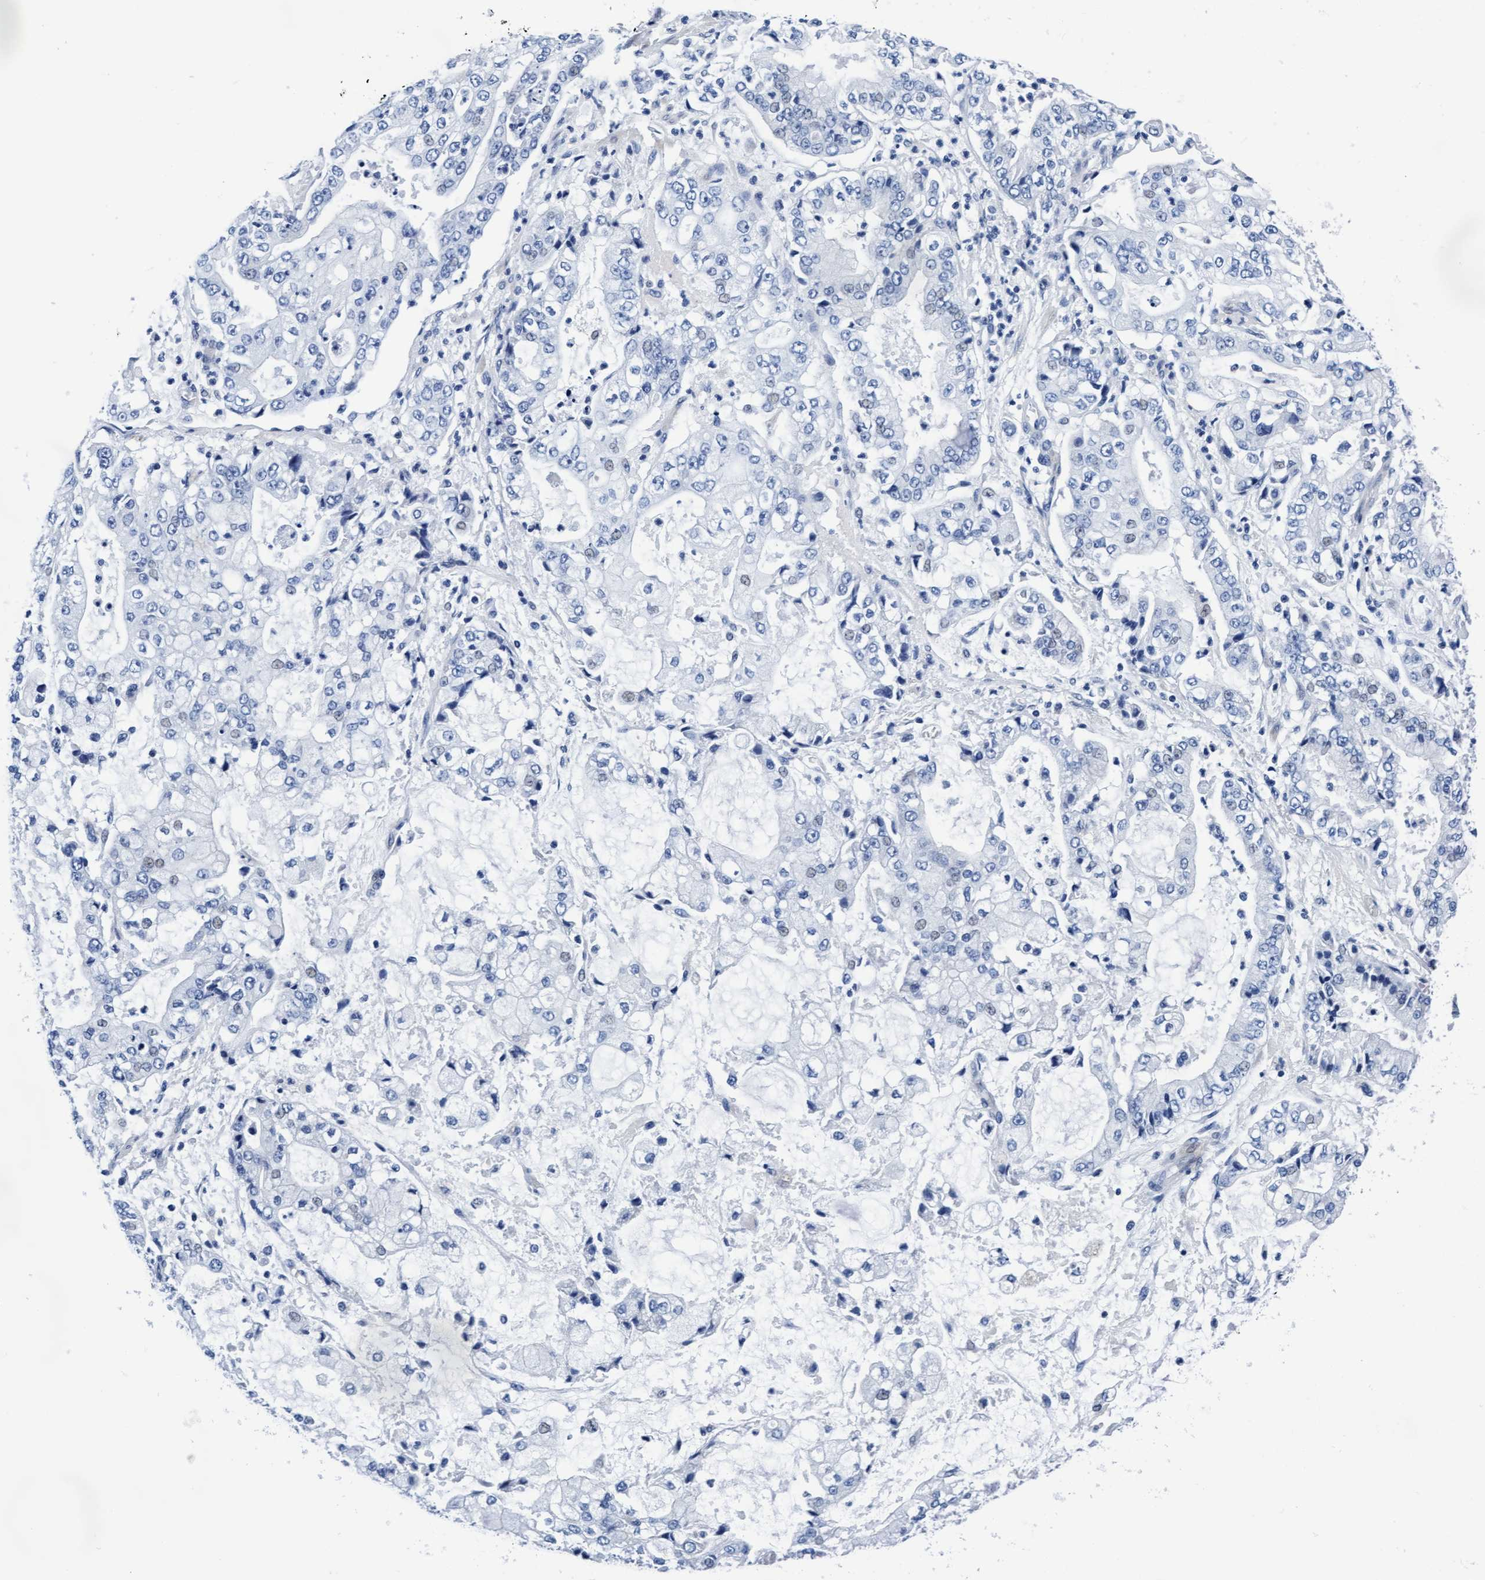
{"staining": {"intensity": "negative", "quantity": "none", "location": "none"}, "tissue": "stomach cancer", "cell_type": "Tumor cells", "image_type": "cancer", "snomed": [{"axis": "morphology", "description": "Adenocarcinoma, NOS"}, {"axis": "topography", "description": "Stomach"}], "caption": "This is an IHC micrograph of adenocarcinoma (stomach). There is no expression in tumor cells.", "gene": "ARSG", "patient": {"sex": "male", "age": 76}}